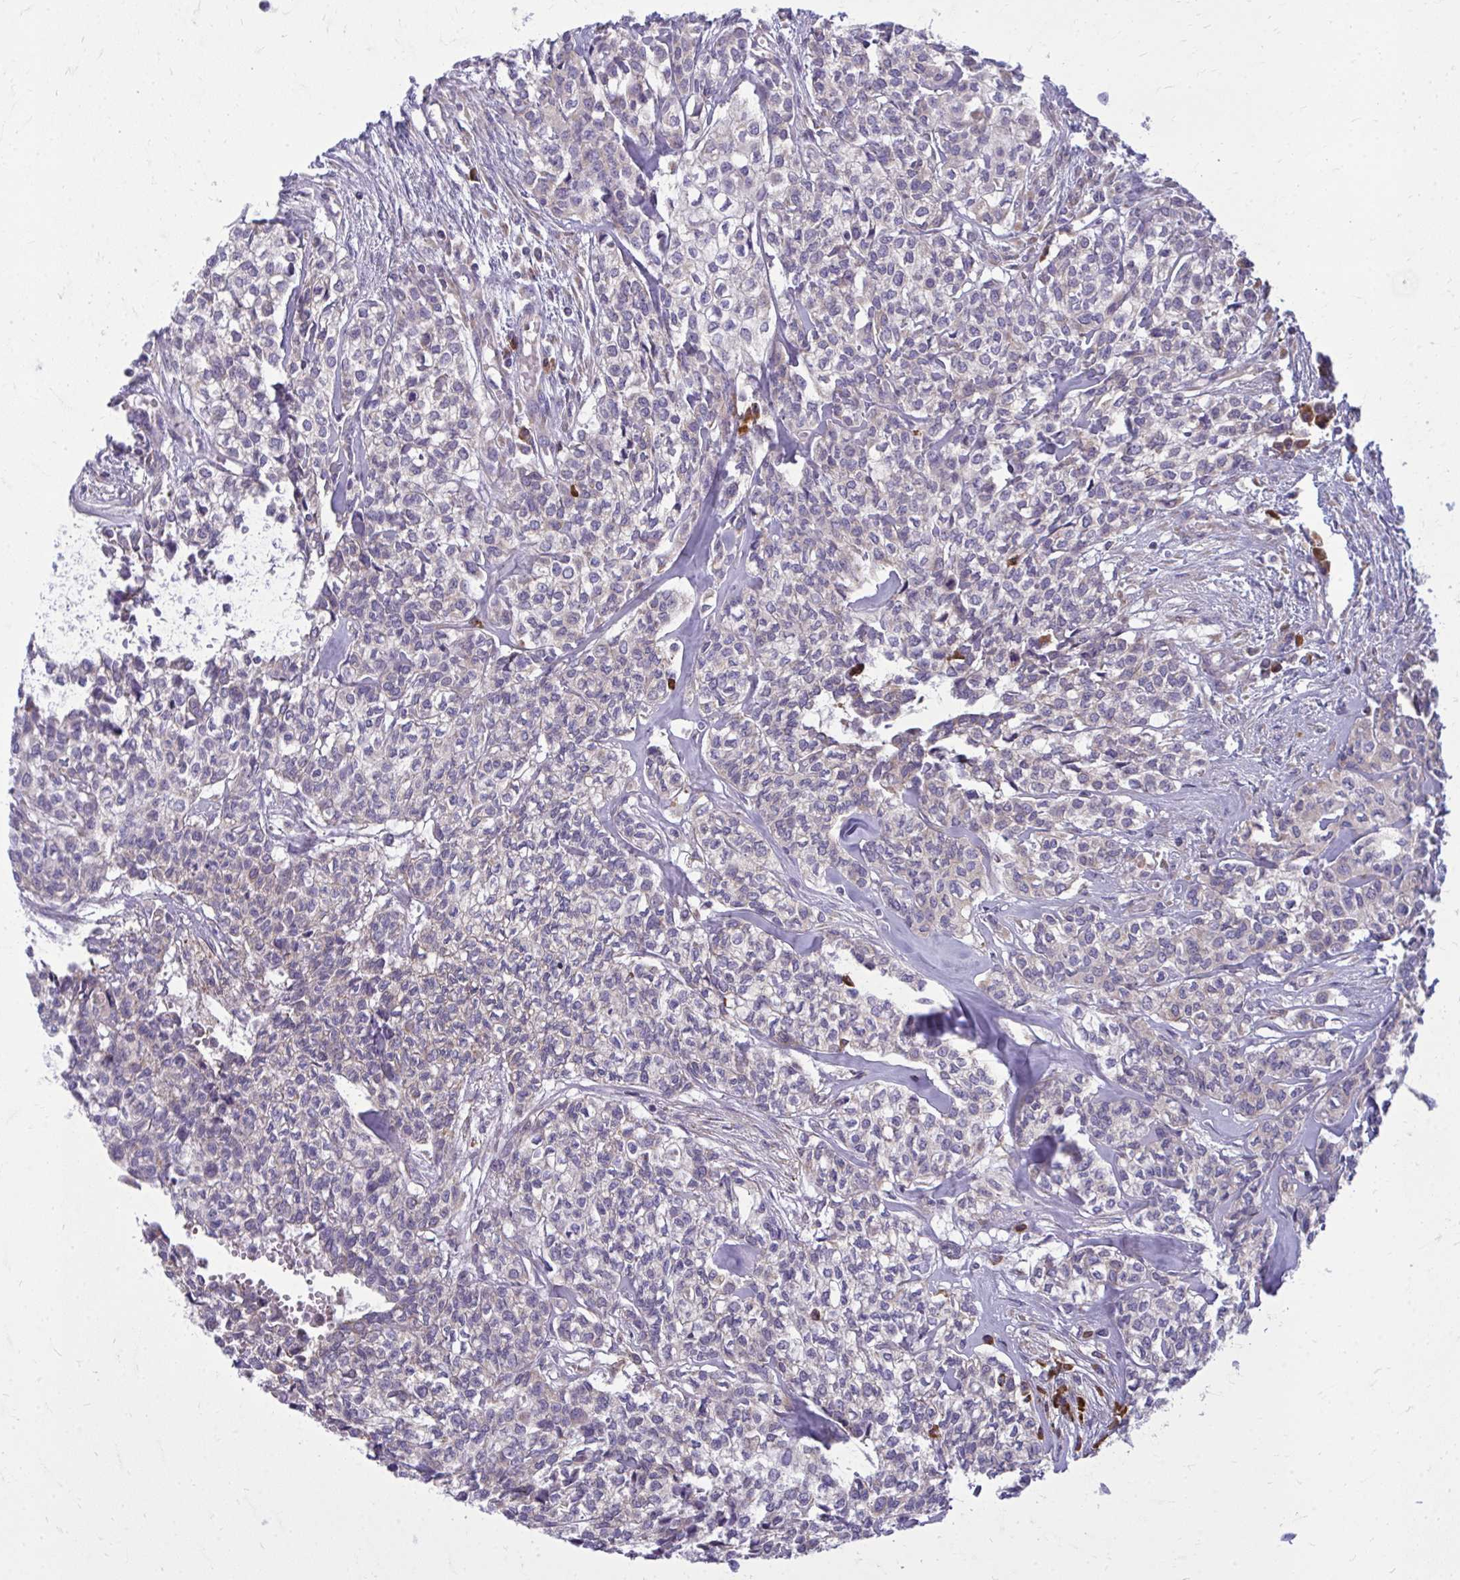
{"staining": {"intensity": "negative", "quantity": "none", "location": "none"}, "tissue": "head and neck cancer", "cell_type": "Tumor cells", "image_type": "cancer", "snomed": [{"axis": "morphology", "description": "Adenocarcinoma, NOS"}, {"axis": "topography", "description": "Head-Neck"}], "caption": "Head and neck adenocarcinoma stained for a protein using IHC exhibits no positivity tumor cells.", "gene": "CEMP1", "patient": {"sex": "male", "age": 81}}